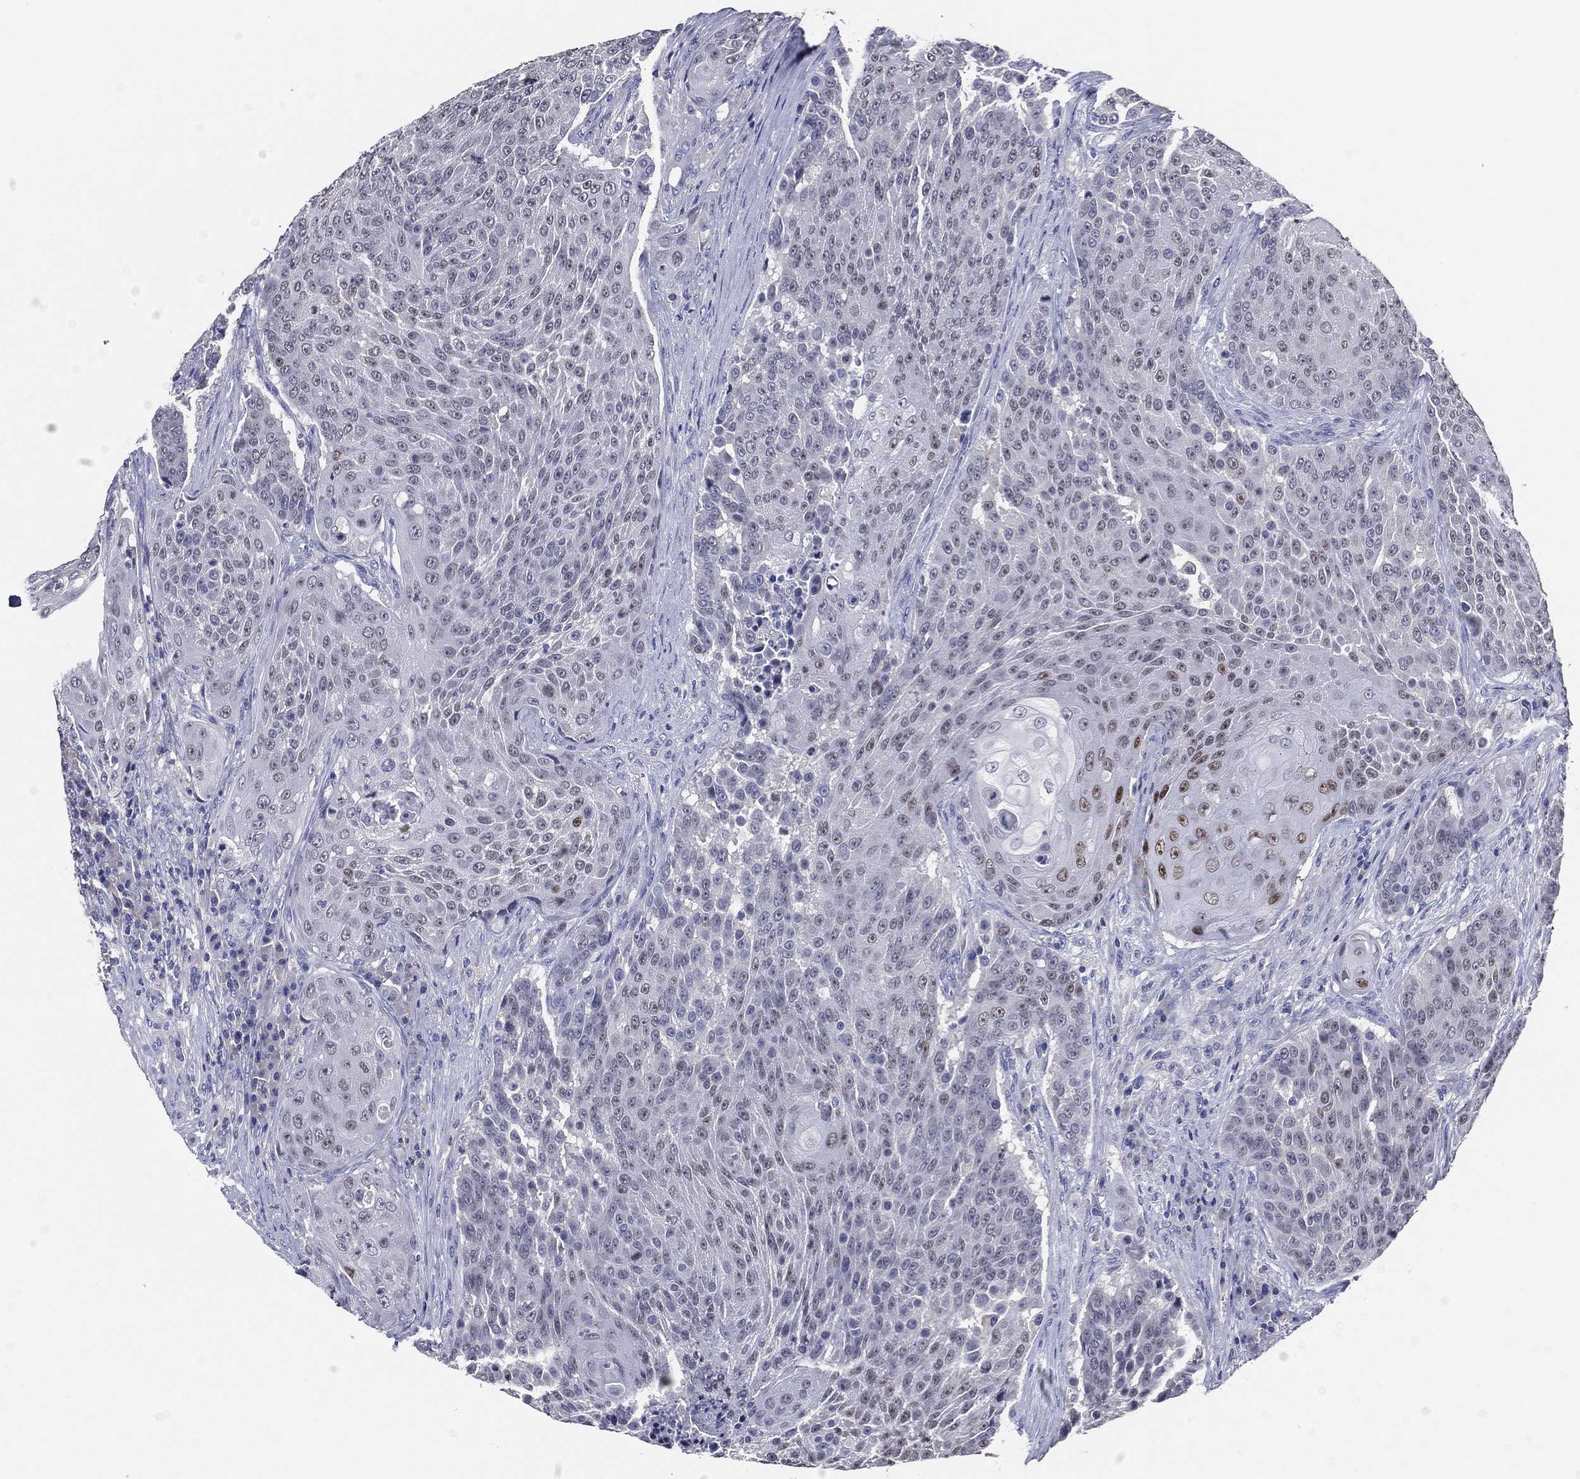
{"staining": {"intensity": "moderate", "quantity": "<25%", "location": "nuclear"}, "tissue": "urothelial cancer", "cell_type": "Tumor cells", "image_type": "cancer", "snomed": [{"axis": "morphology", "description": "Urothelial carcinoma, High grade"}, {"axis": "topography", "description": "Urinary bladder"}], "caption": "Urothelial carcinoma (high-grade) stained for a protein demonstrates moderate nuclear positivity in tumor cells. (DAB = brown stain, brightfield microscopy at high magnification).", "gene": "TFAP2A", "patient": {"sex": "female", "age": 63}}